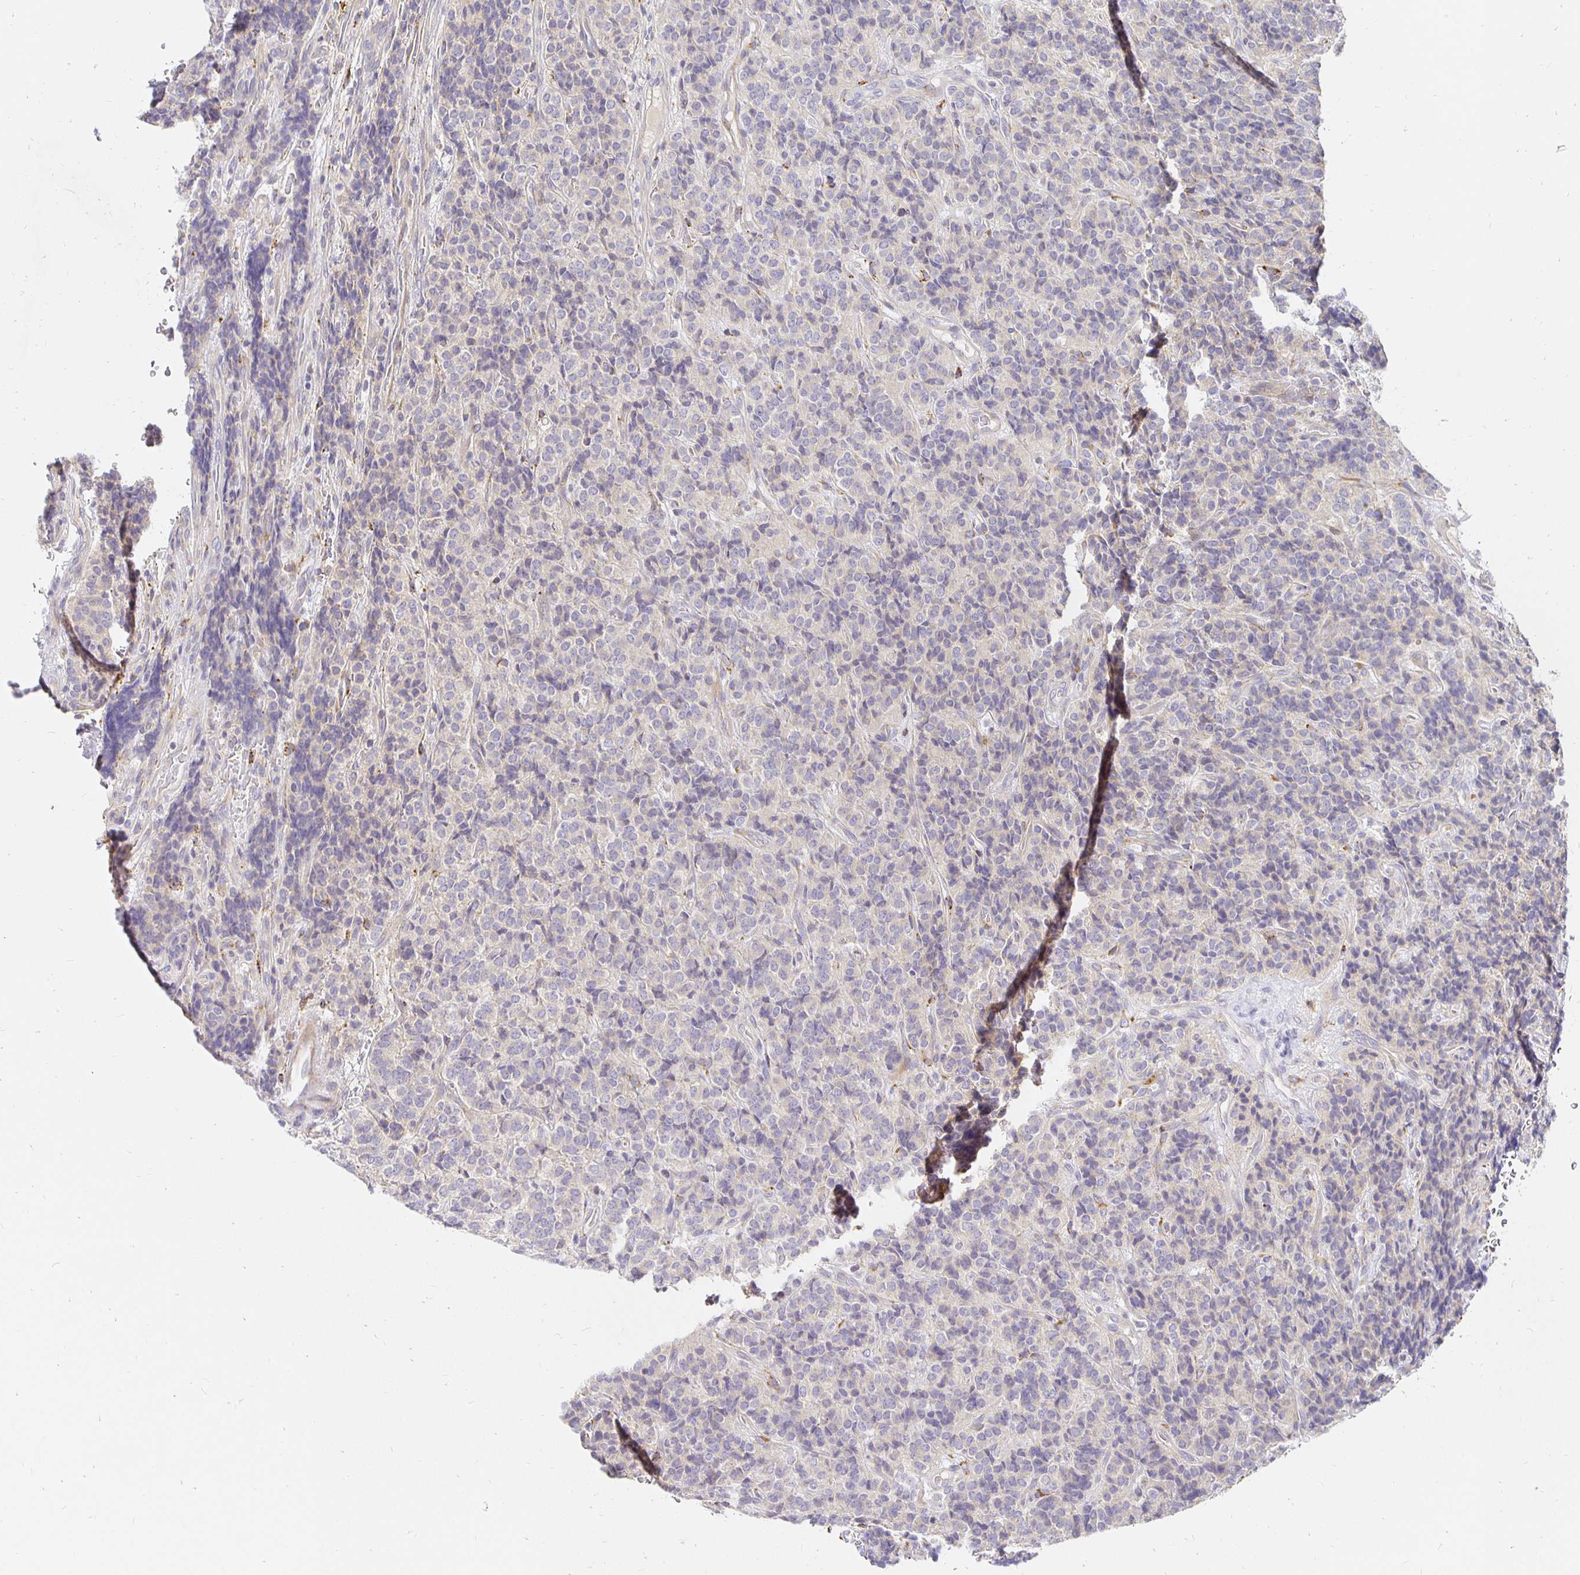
{"staining": {"intensity": "negative", "quantity": "none", "location": "none"}, "tissue": "carcinoid", "cell_type": "Tumor cells", "image_type": "cancer", "snomed": [{"axis": "morphology", "description": "Carcinoid, malignant, NOS"}, {"axis": "topography", "description": "Pancreas"}], "caption": "The micrograph reveals no staining of tumor cells in malignant carcinoid.", "gene": "PLOD1", "patient": {"sex": "male", "age": 36}}